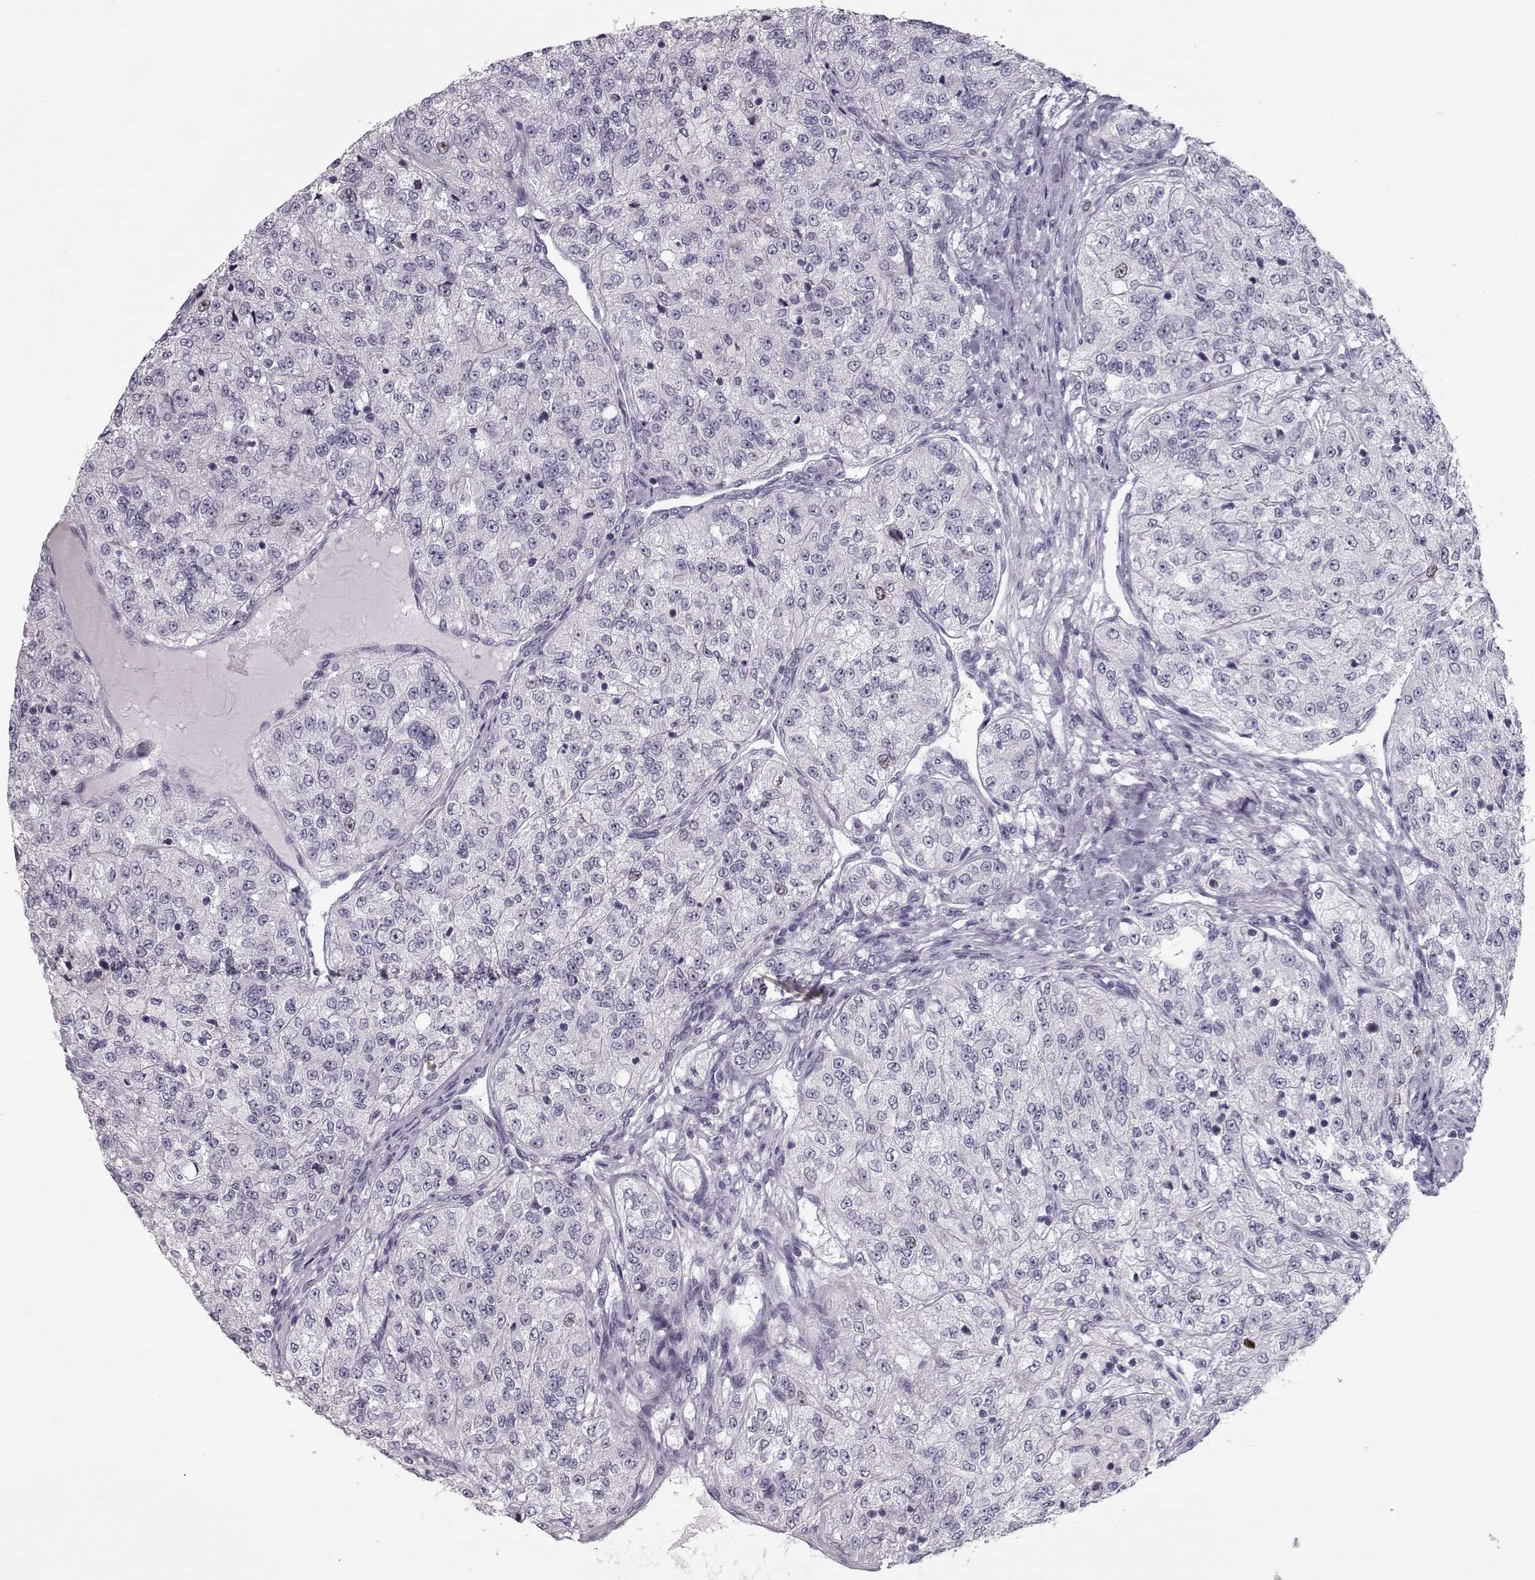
{"staining": {"intensity": "weak", "quantity": "<25%", "location": "nuclear"}, "tissue": "renal cancer", "cell_type": "Tumor cells", "image_type": "cancer", "snomed": [{"axis": "morphology", "description": "Adenocarcinoma, NOS"}, {"axis": "topography", "description": "Kidney"}], "caption": "Immunohistochemistry (IHC) of human renal cancer exhibits no expression in tumor cells.", "gene": "SGO1", "patient": {"sex": "female", "age": 63}}